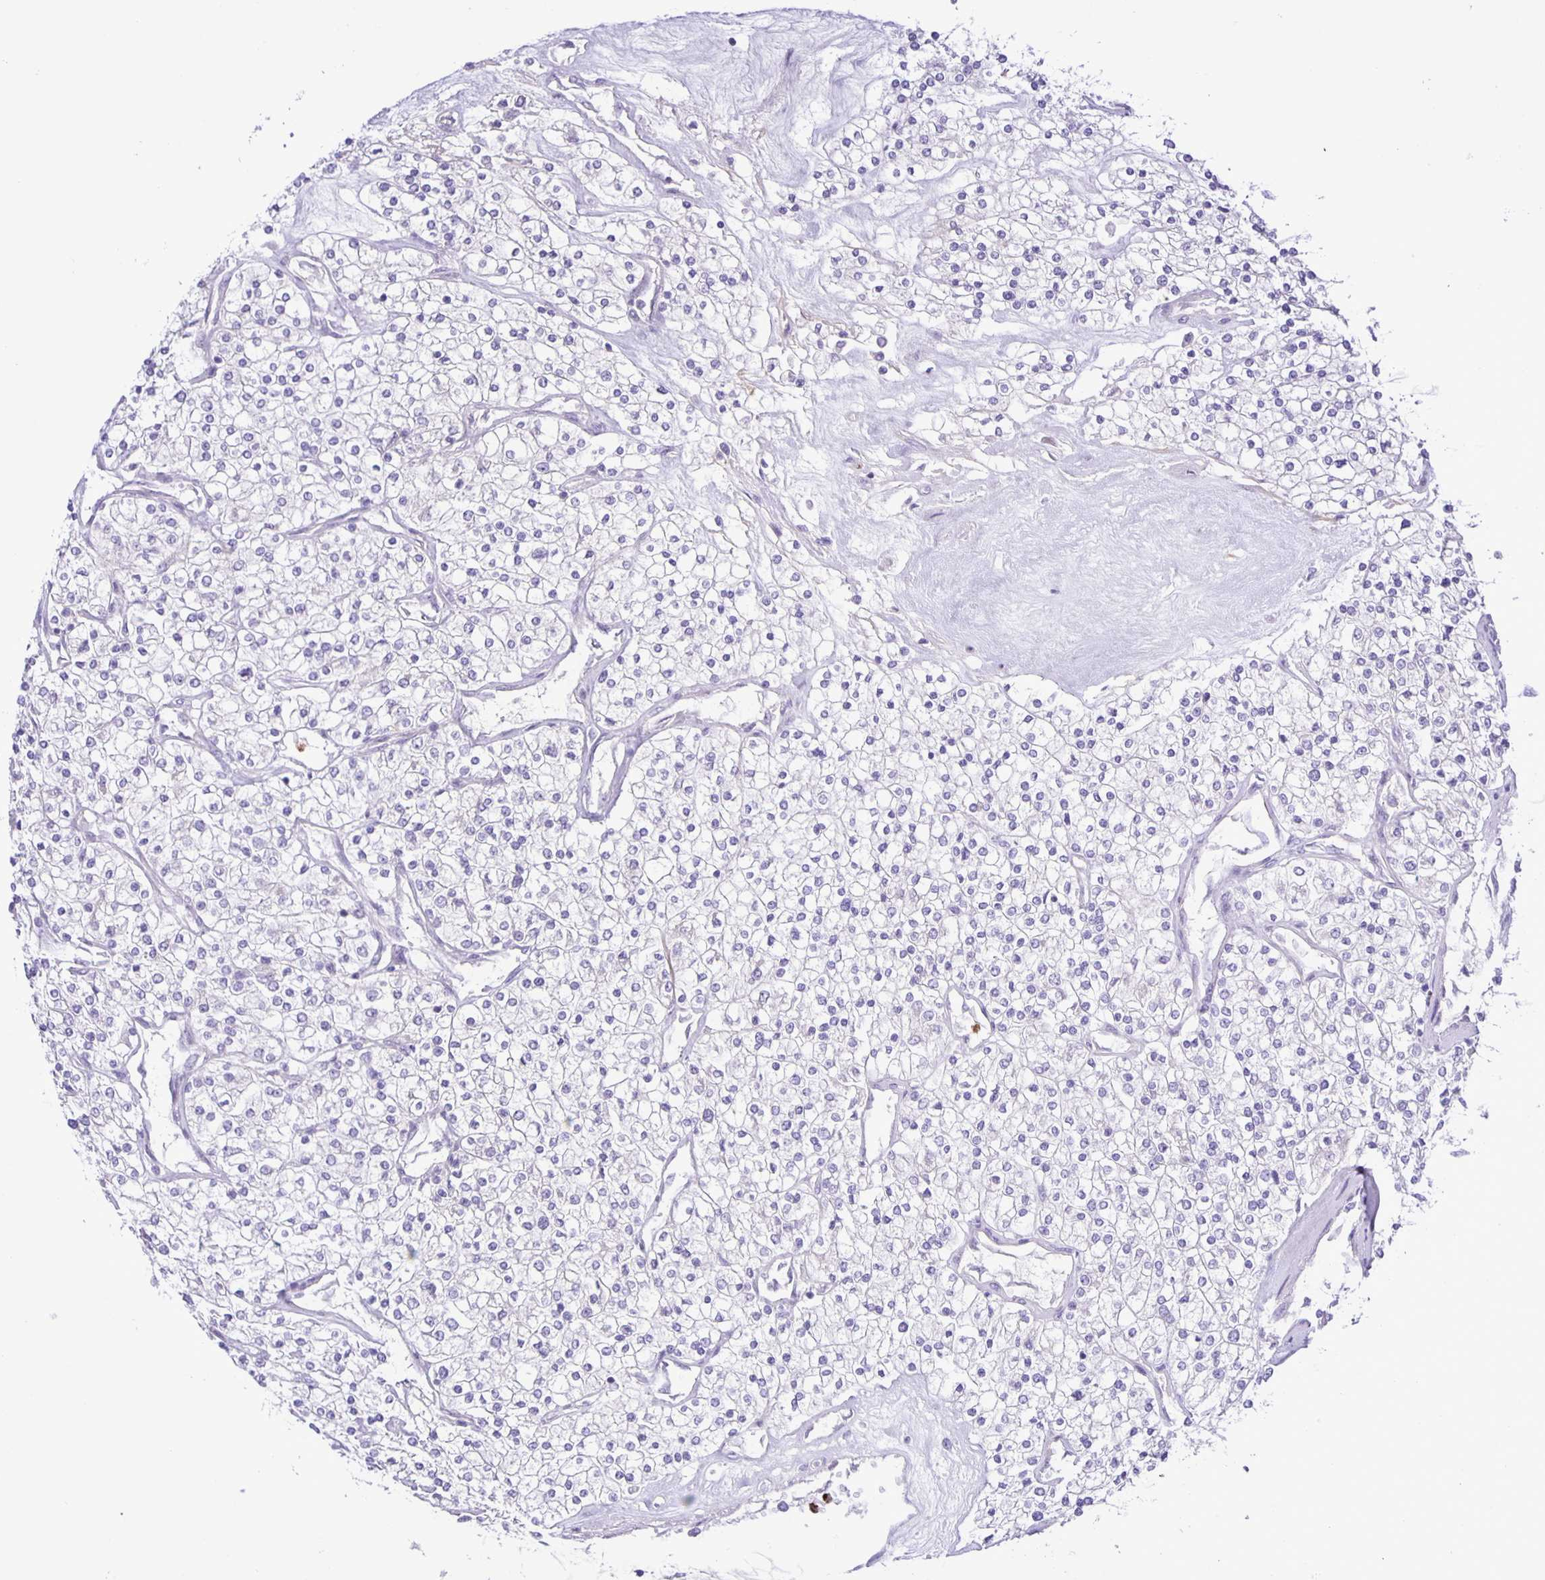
{"staining": {"intensity": "negative", "quantity": "none", "location": "none"}, "tissue": "renal cancer", "cell_type": "Tumor cells", "image_type": "cancer", "snomed": [{"axis": "morphology", "description": "Adenocarcinoma, NOS"}, {"axis": "topography", "description": "Kidney"}], "caption": "Human renal cancer (adenocarcinoma) stained for a protein using IHC demonstrates no positivity in tumor cells.", "gene": "ADCK1", "patient": {"sex": "male", "age": 80}}